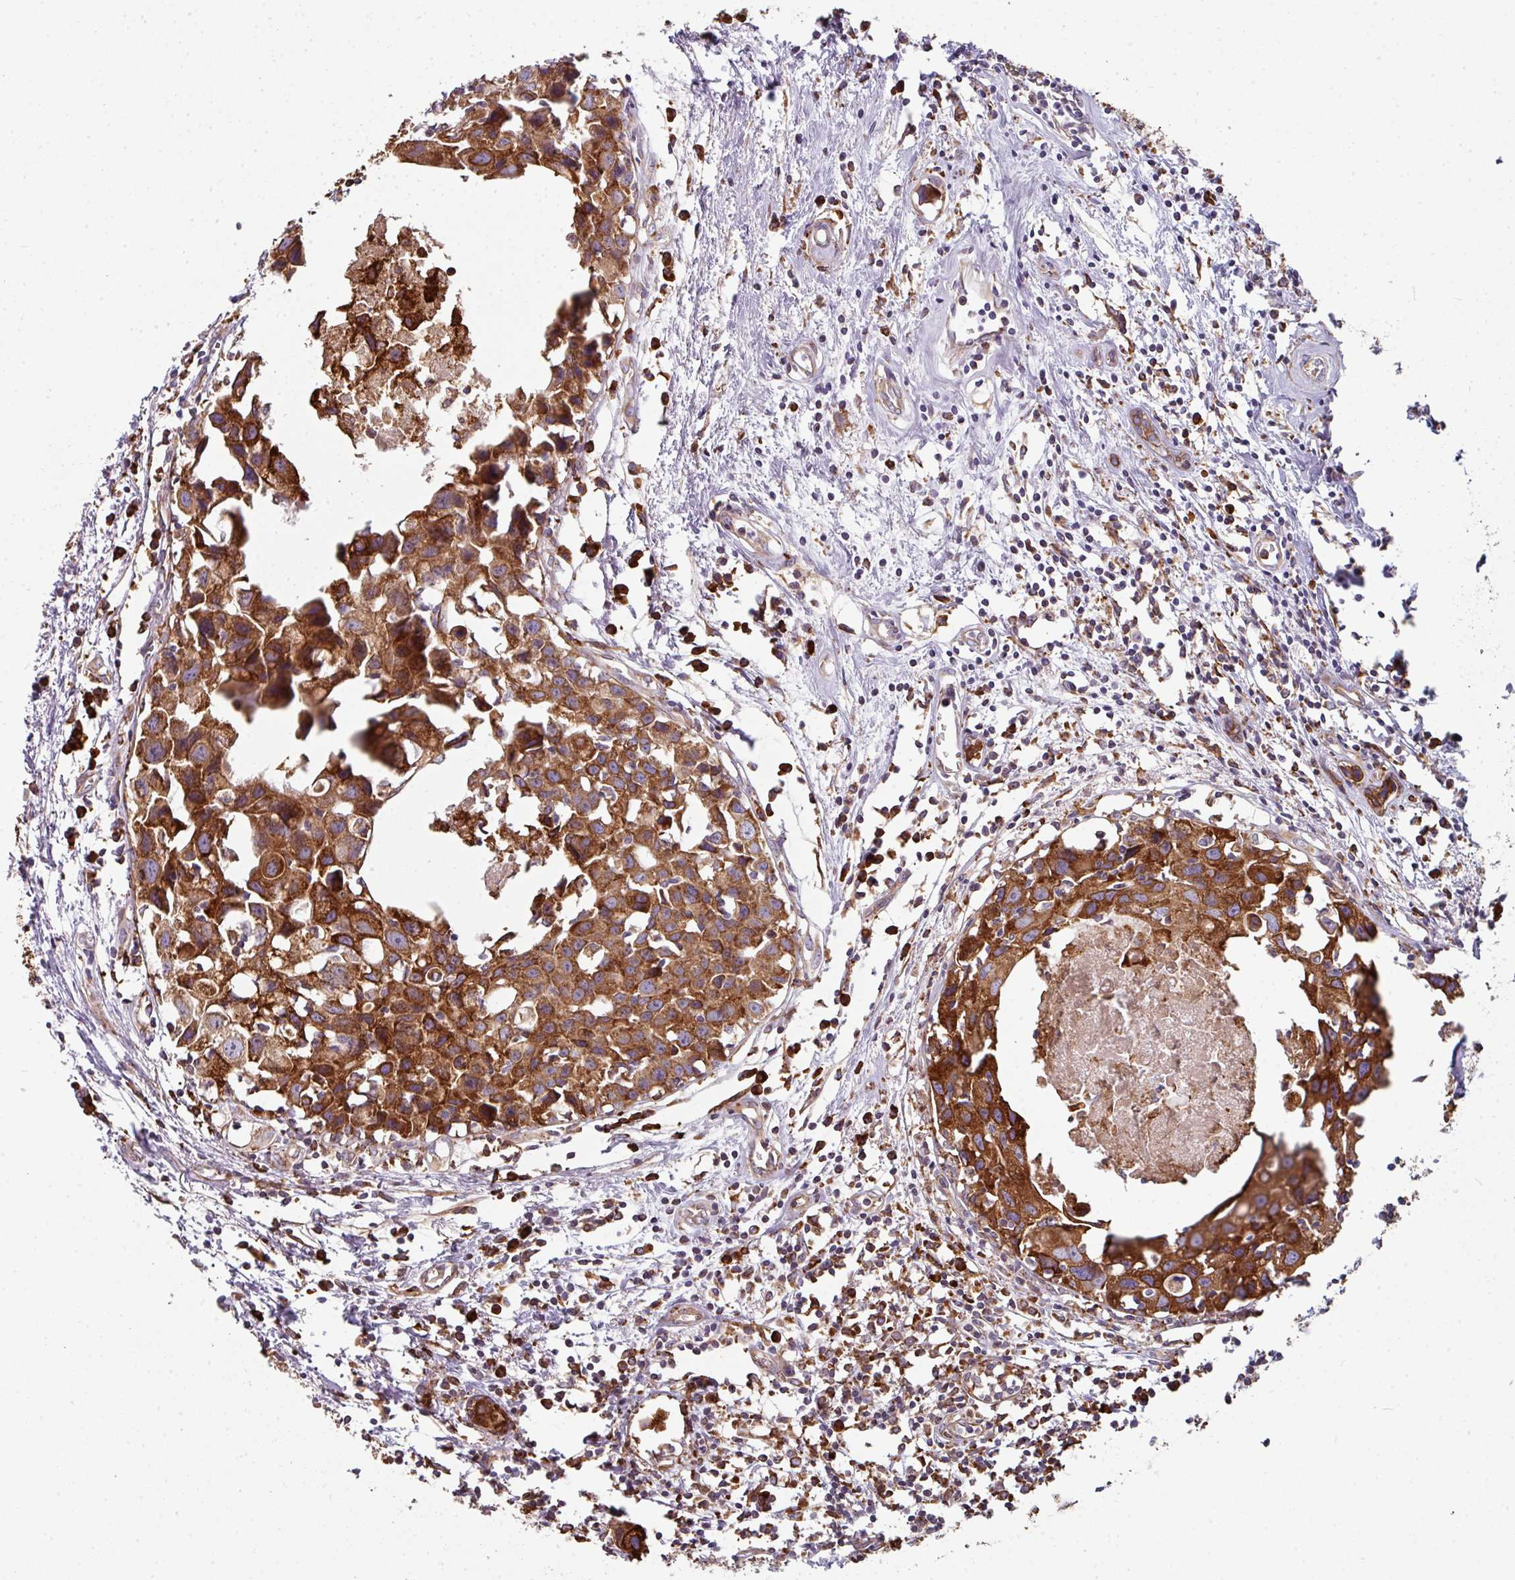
{"staining": {"intensity": "strong", "quantity": ">75%", "location": "cytoplasmic/membranous"}, "tissue": "breast cancer", "cell_type": "Tumor cells", "image_type": "cancer", "snomed": [{"axis": "morphology", "description": "Carcinoma, NOS"}, {"axis": "topography", "description": "Breast"}], "caption": "Protein staining demonstrates strong cytoplasmic/membranous expression in about >75% of tumor cells in breast cancer. The staining was performed using DAB (3,3'-diaminobenzidine), with brown indicating positive protein expression. Nuclei are stained blue with hematoxylin.", "gene": "FAT4", "patient": {"sex": "female", "age": 60}}